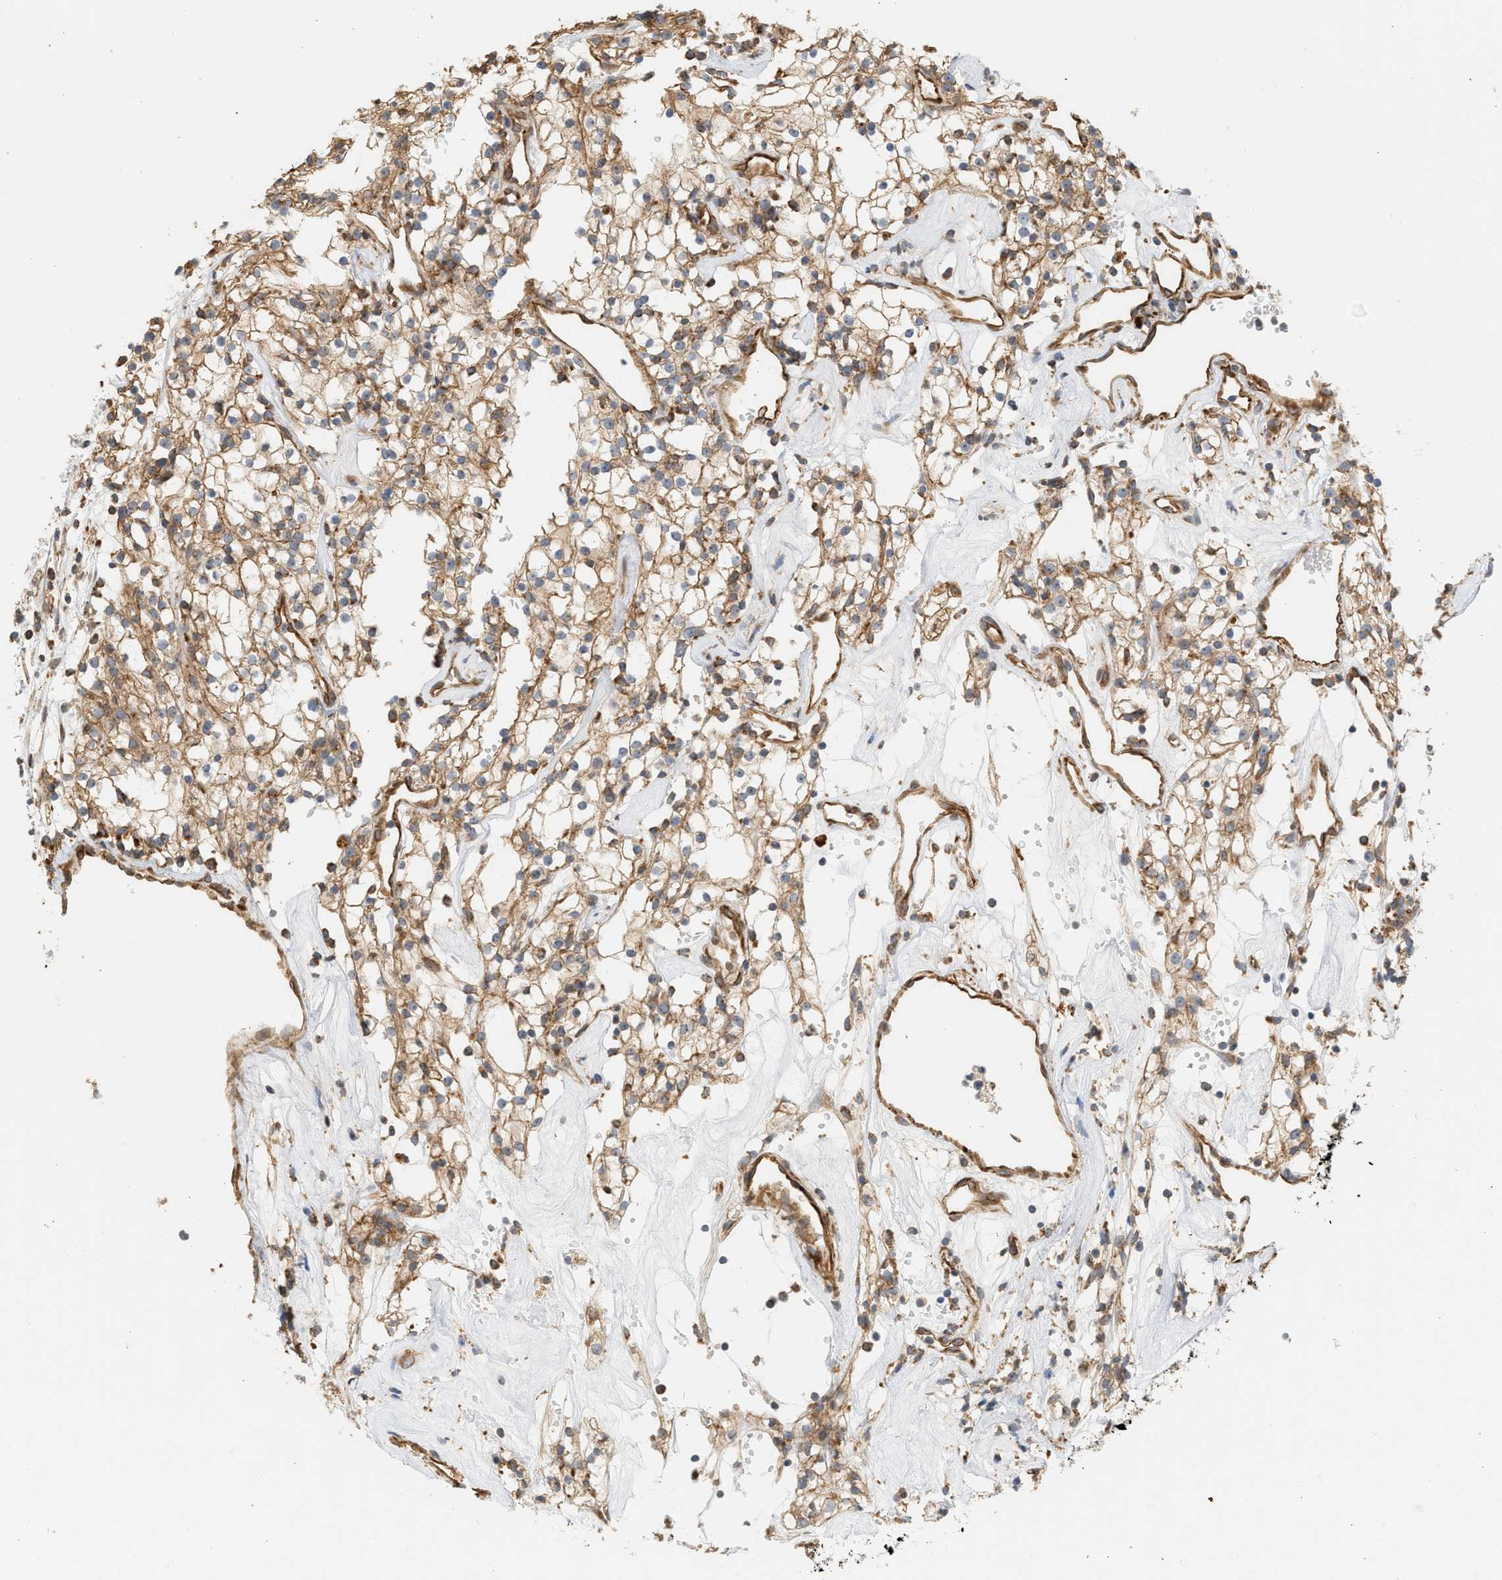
{"staining": {"intensity": "moderate", "quantity": ">75%", "location": "cytoplasmic/membranous"}, "tissue": "renal cancer", "cell_type": "Tumor cells", "image_type": "cancer", "snomed": [{"axis": "morphology", "description": "Adenocarcinoma, NOS"}, {"axis": "topography", "description": "Kidney"}], "caption": "Immunohistochemistry photomicrograph of adenocarcinoma (renal) stained for a protein (brown), which shows medium levels of moderate cytoplasmic/membranous staining in approximately >75% of tumor cells.", "gene": "SVOP", "patient": {"sex": "male", "age": 59}}